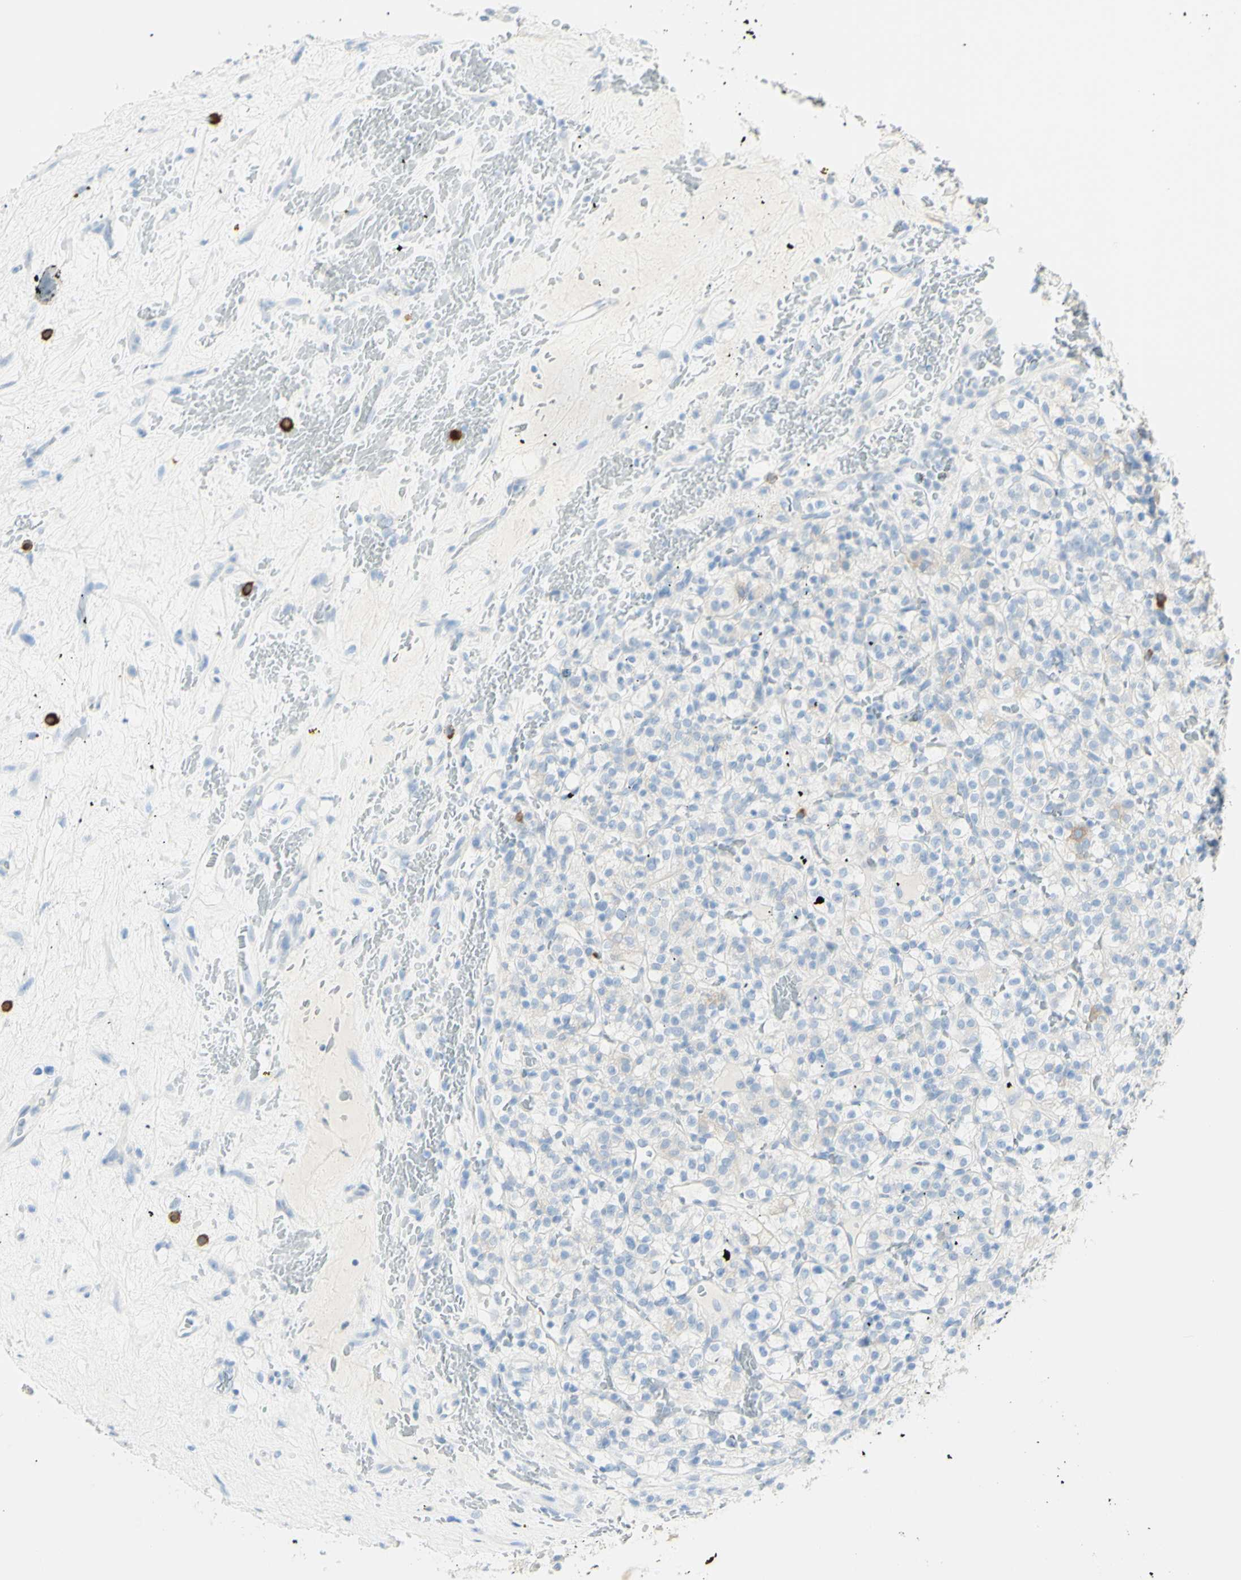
{"staining": {"intensity": "negative", "quantity": "none", "location": "none"}, "tissue": "renal cancer", "cell_type": "Tumor cells", "image_type": "cancer", "snomed": [{"axis": "morphology", "description": "Normal tissue, NOS"}, {"axis": "morphology", "description": "Adenocarcinoma, NOS"}, {"axis": "topography", "description": "Kidney"}], "caption": "This is a histopathology image of immunohistochemistry (IHC) staining of adenocarcinoma (renal), which shows no expression in tumor cells.", "gene": "LETM1", "patient": {"sex": "female", "age": 72}}